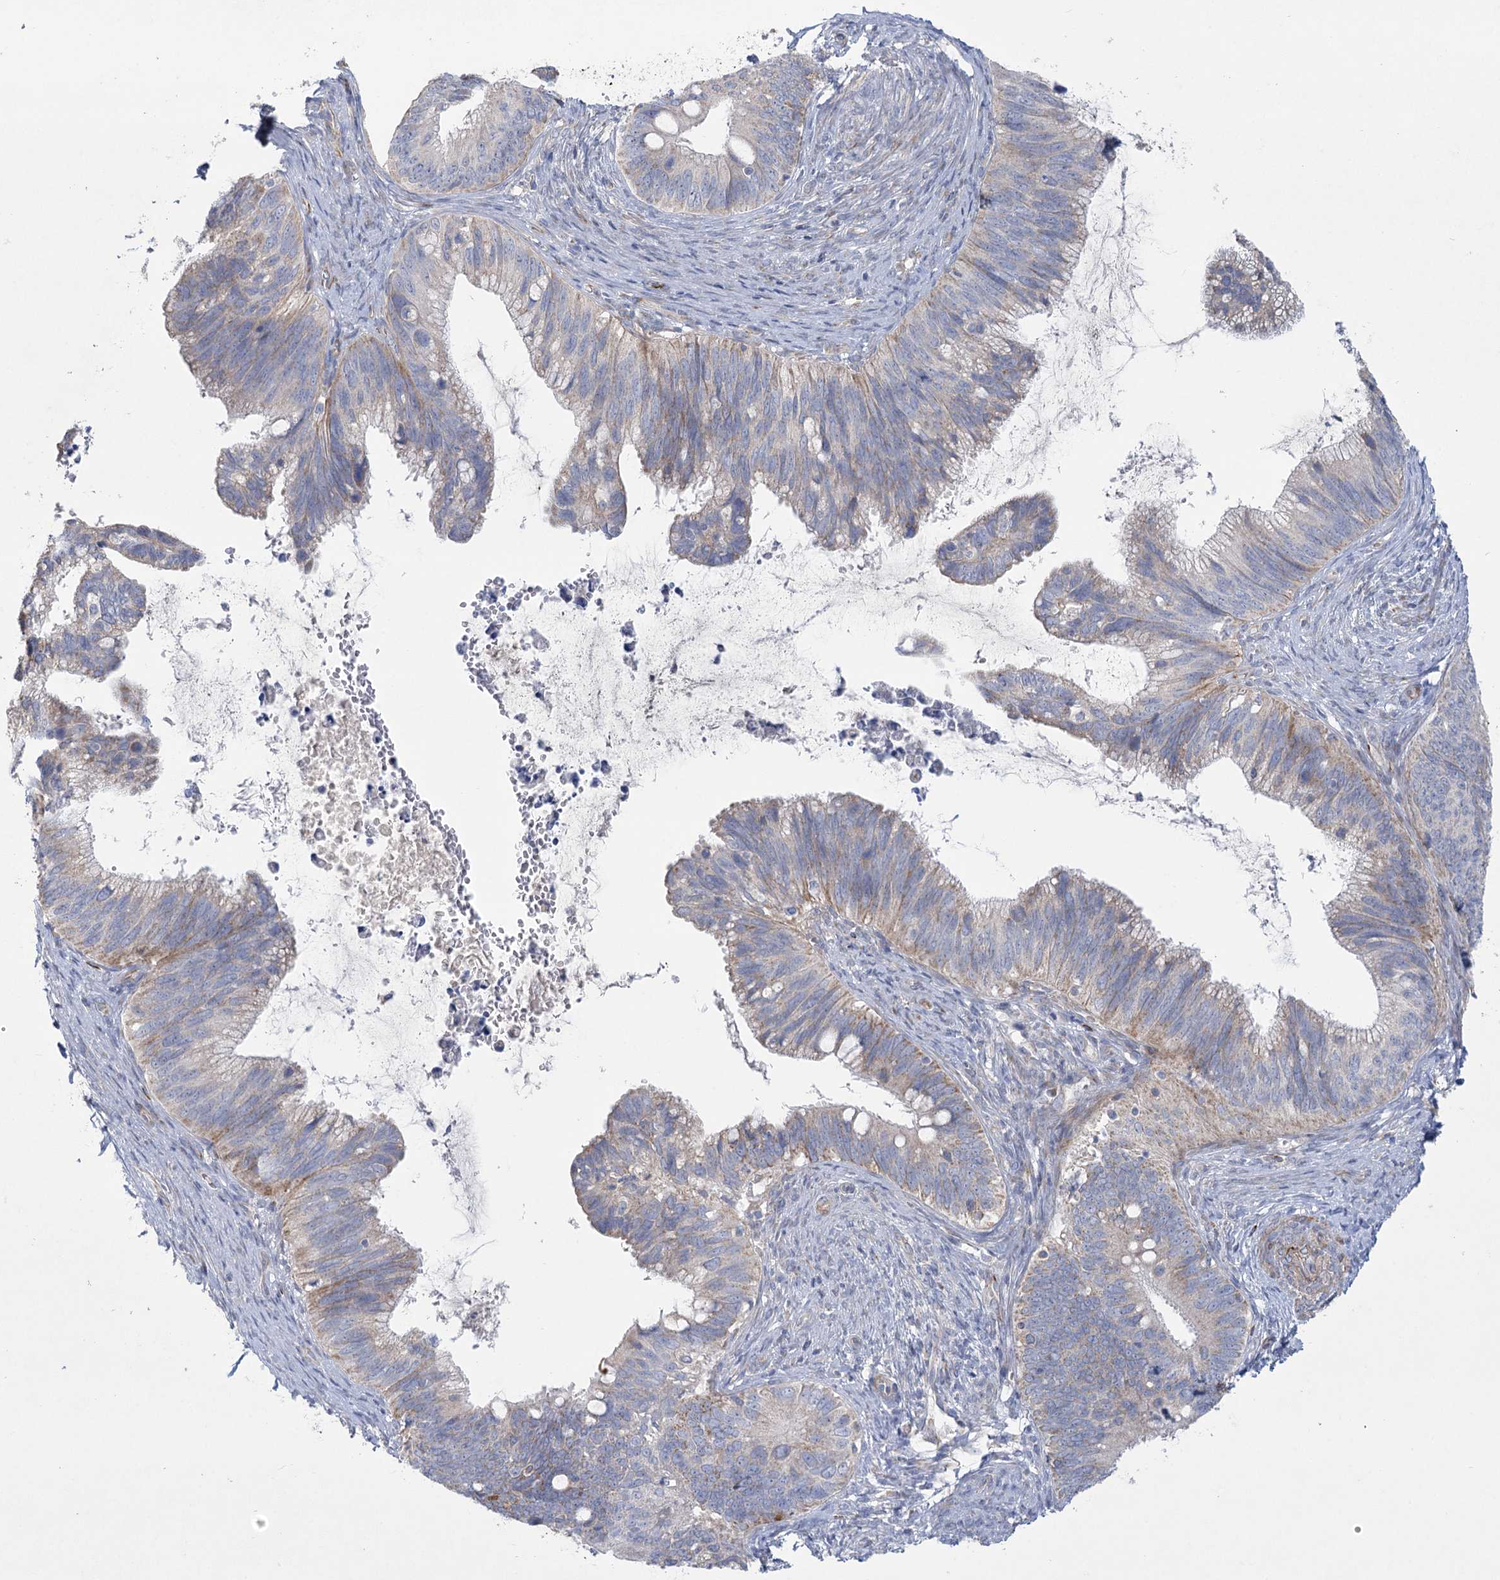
{"staining": {"intensity": "moderate", "quantity": "<25%", "location": "cytoplasmic/membranous"}, "tissue": "cervical cancer", "cell_type": "Tumor cells", "image_type": "cancer", "snomed": [{"axis": "morphology", "description": "Adenocarcinoma, NOS"}, {"axis": "topography", "description": "Cervix"}], "caption": "Protein expression analysis of human adenocarcinoma (cervical) reveals moderate cytoplasmic/membranous staining in about <25% of tumor cells.", "gene": "DHTKD1", "patient": {"sex": "female", "age": 42}}